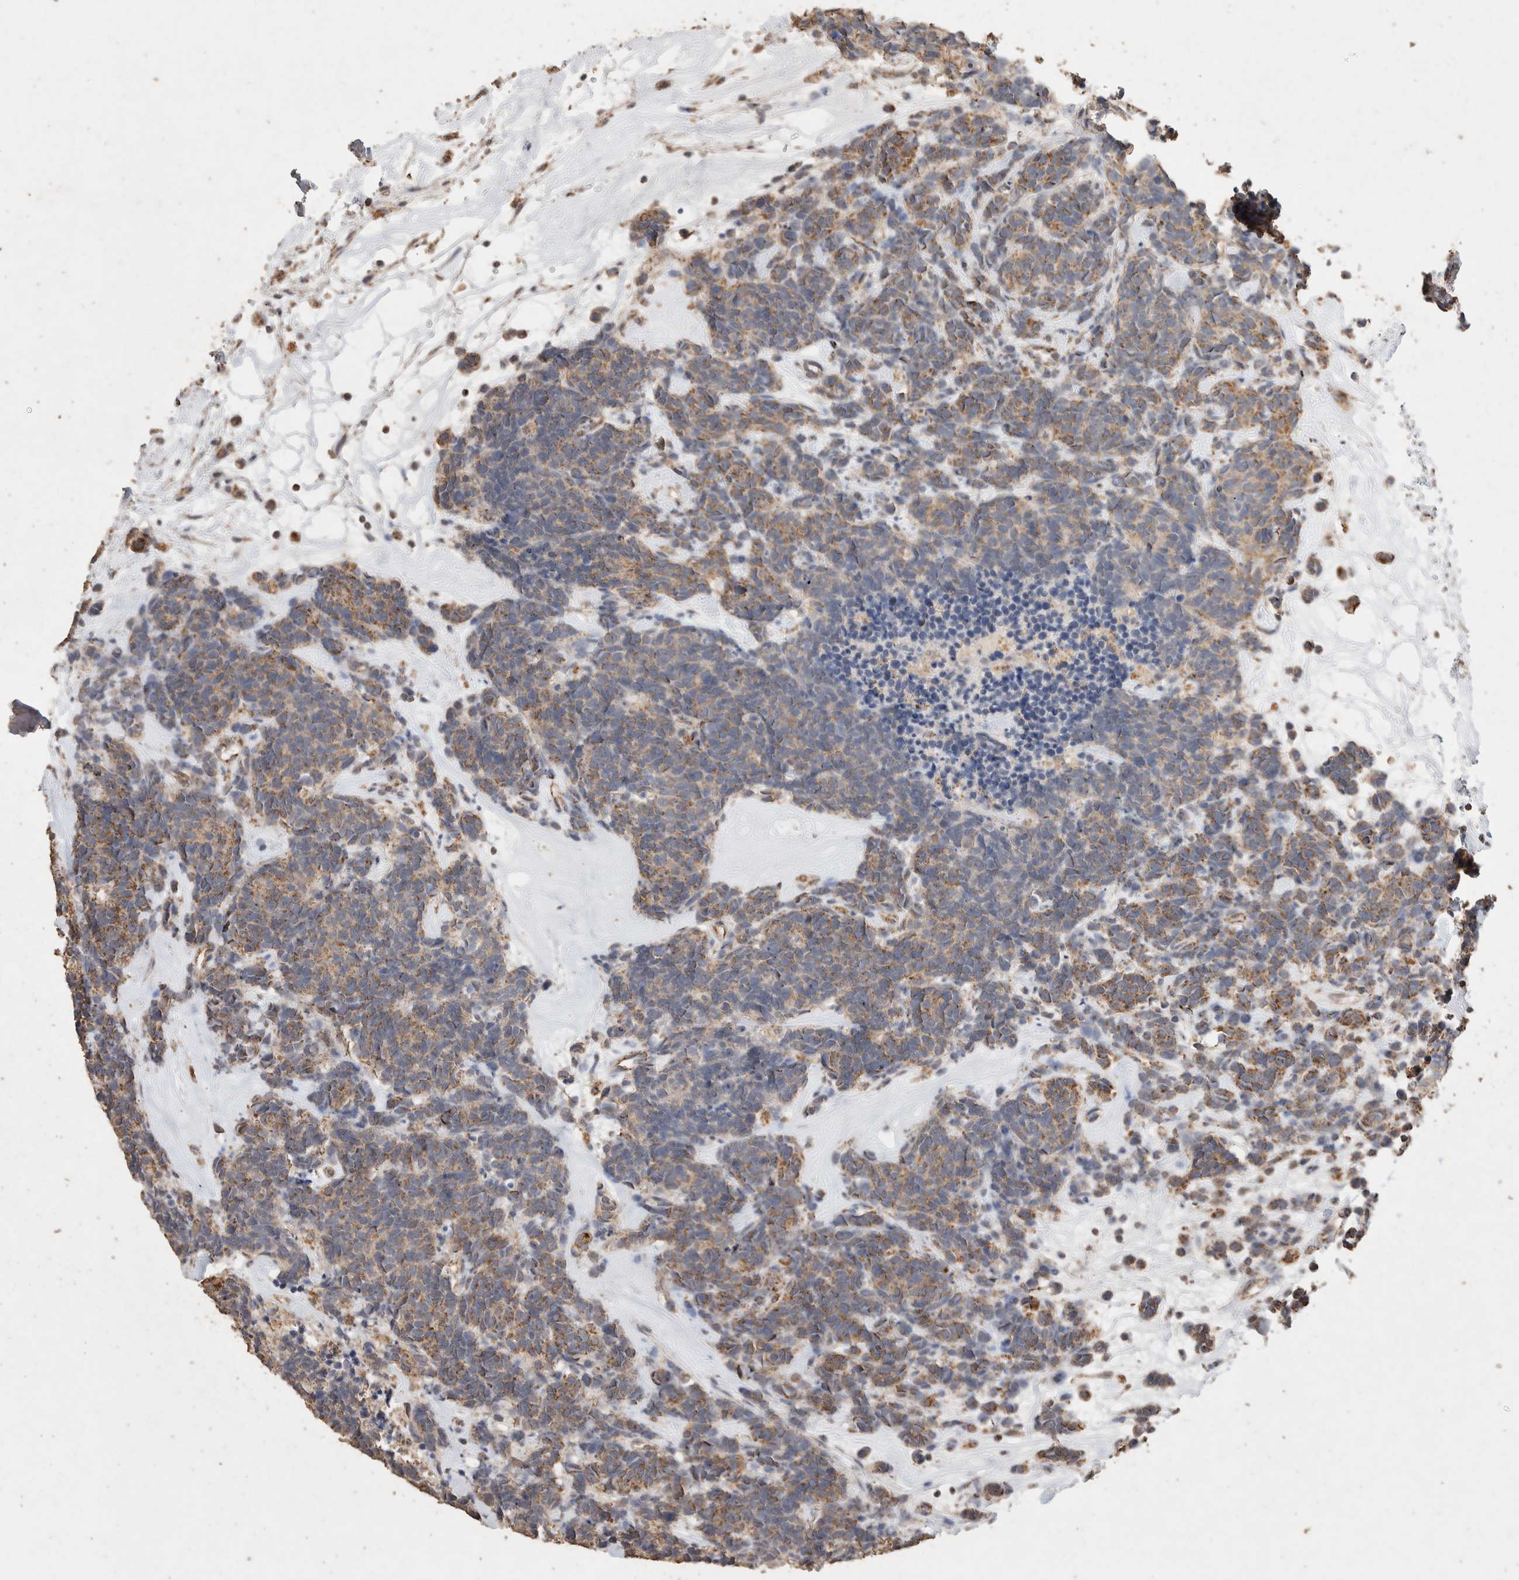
{"staining": {"intensity": "moderate", "quantity": "25%-75%", "location": "cytoplasmic/membranous"}, "tissue": "carcinoid", "cell_type": "Tumor cells", "image_type": "cancer", "snomed": [{"axis": "morphology", "description": "Carcinoma, NOS"}, {"axis": "morphology", "description": "Carcinoid, malignant, NOS"}, {"axis": "topography", "description": "Urinary bladder"}], "caption": "Approximately 25%-75% of tumor cells in human malignant carcinoid exhibit moderate cytoplasmic/membranous protein staining as visualized by brown immunohistochemical staining.", "gene": "ACADM", "patient": {"sex": "male", "age": 57}}